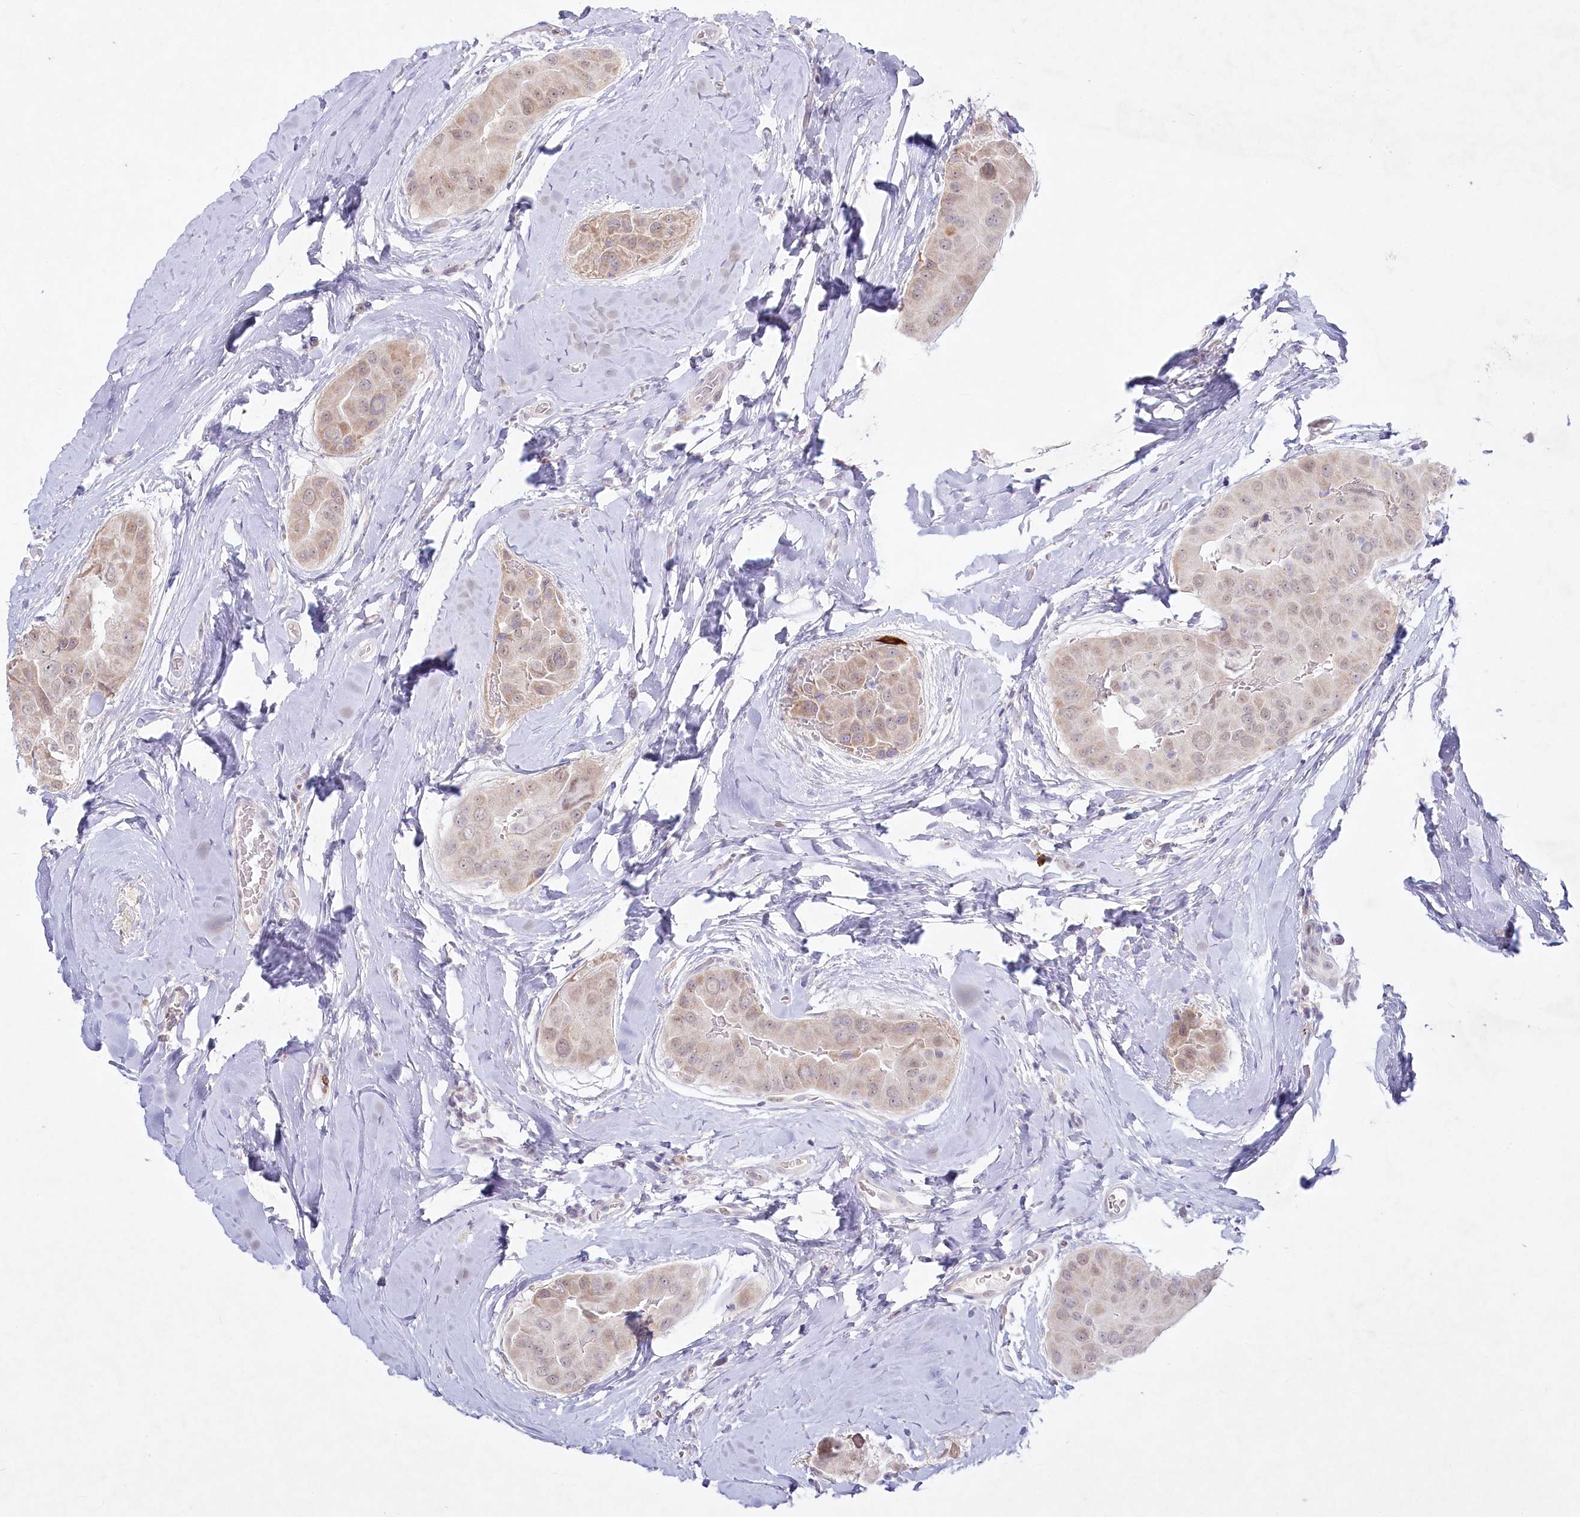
{"staining": {"intensity": "weak", "quantity": "25%-75%", "location": "cytoplasmic/membranous,nuclear"}, "tissue": "thyroid cancer", "cell_type": "Tumor cells", "image_type": "cancer", "snomed": [{"axis": "morphology", "description": "Papillary adenocarcinoma, NOS"}, {"axis": "topography", "description": "Thyroid gland"}], "caption": "High-magnification brightfield microscopy of thyroid cancer (papillary adenocarcinoma) stained with DAB (3,3'-diaminobenzidine) (brown) and counterstained with hematoxylin (blue). tumor cells exhibit weak cytoplasmic/membranous and nuclear expression is appreciated in about25%-75% of cells.", "gene": "ABITRAM", "patient": {"sex": "male", "age": 33}}